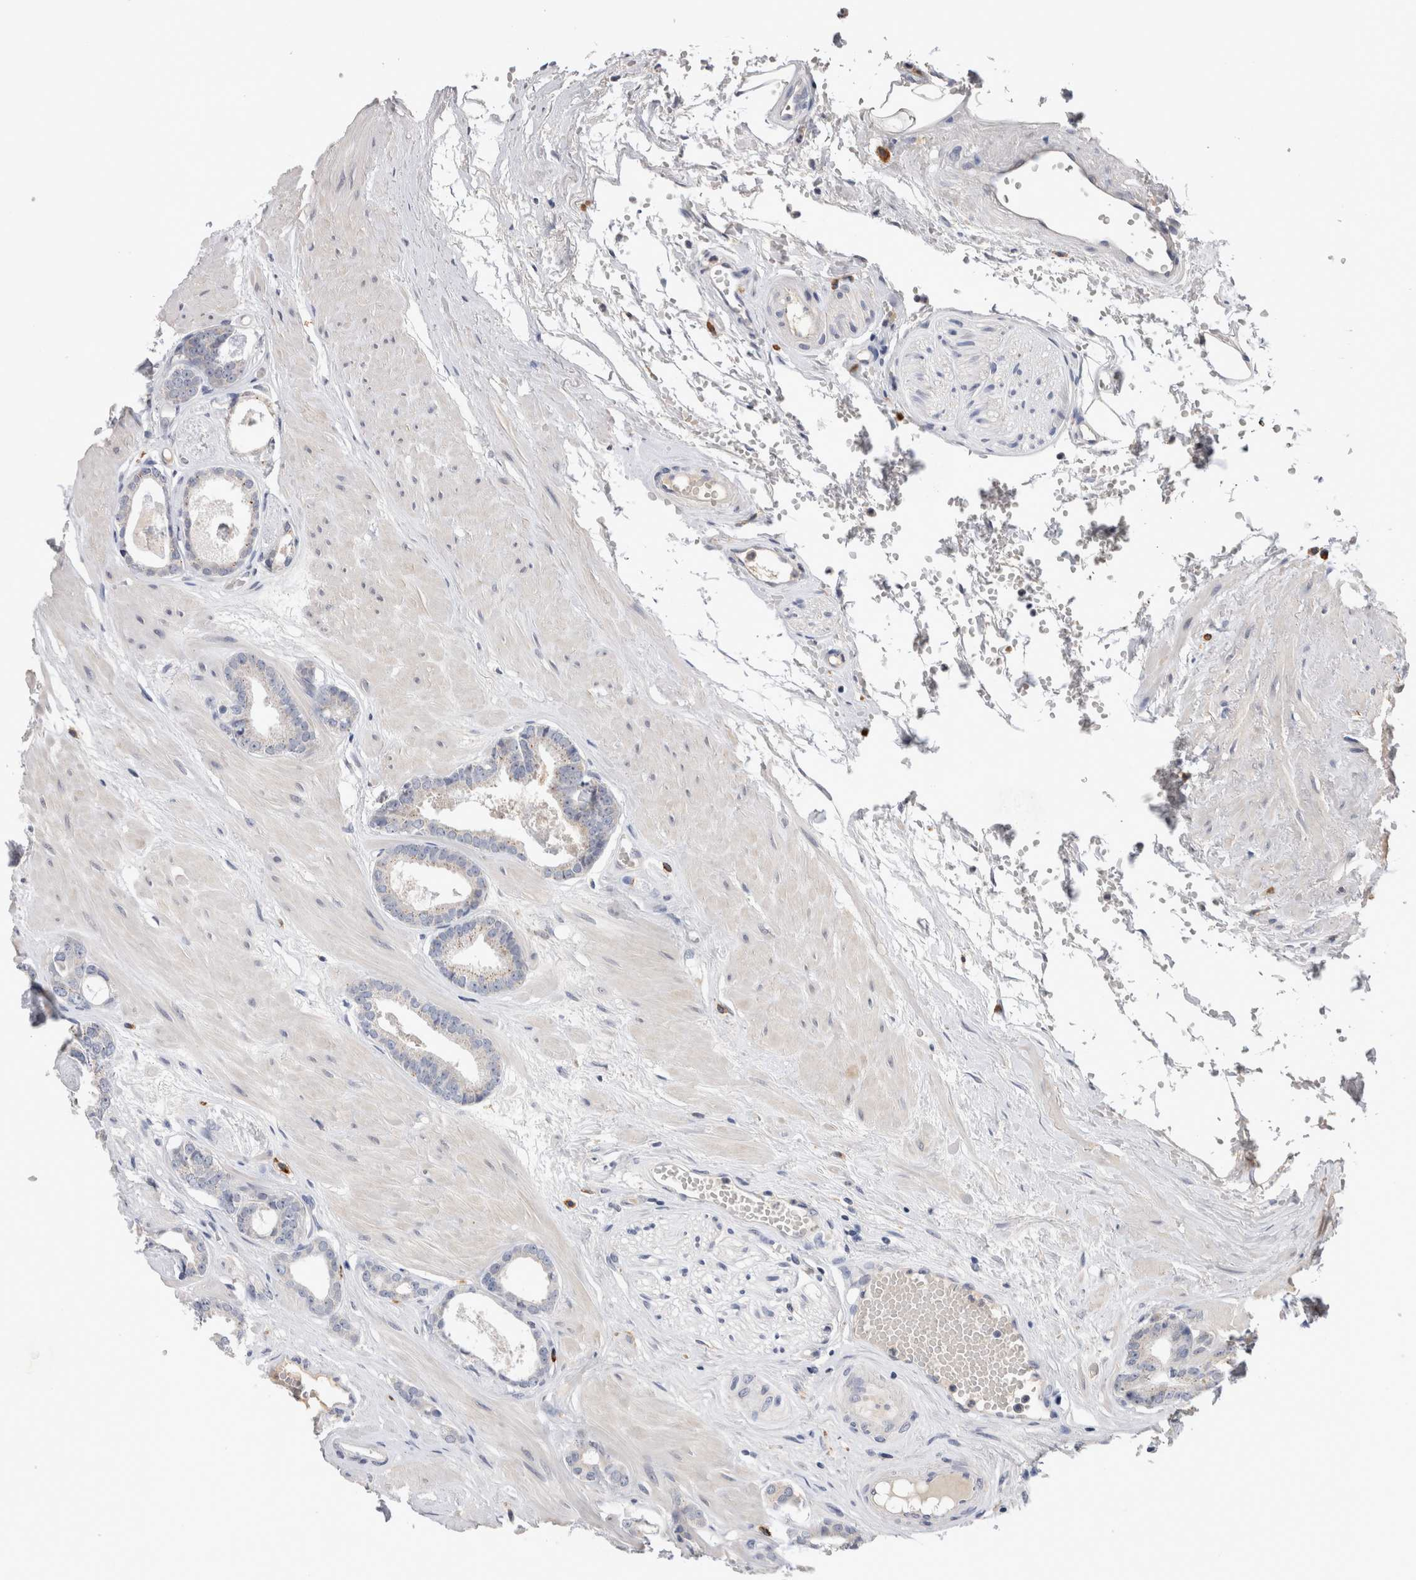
{"staining": {"intensity": "negative", "quantity": "none", "location": "none"}, "tissue": "prostate cancer", "cell_type": "Tumor cells", "image_type": "cancer", "snomed": [{"axis": "morphology", "description": "Adenocarcinoma, Low grade"}, {"axis": "topography", "description": "Prostate"}], "caption": "High magnification brightfield microscopy of low-grade adenocarcinoma (prostate) stained with DAB (3,3'-diaminobenzidine) (brown) and counterstained with hematoxylin (blue): tumor cells show no significant positivity.", "gene": "VSIG4", "patient": {"sex": "male", "age": 53}}